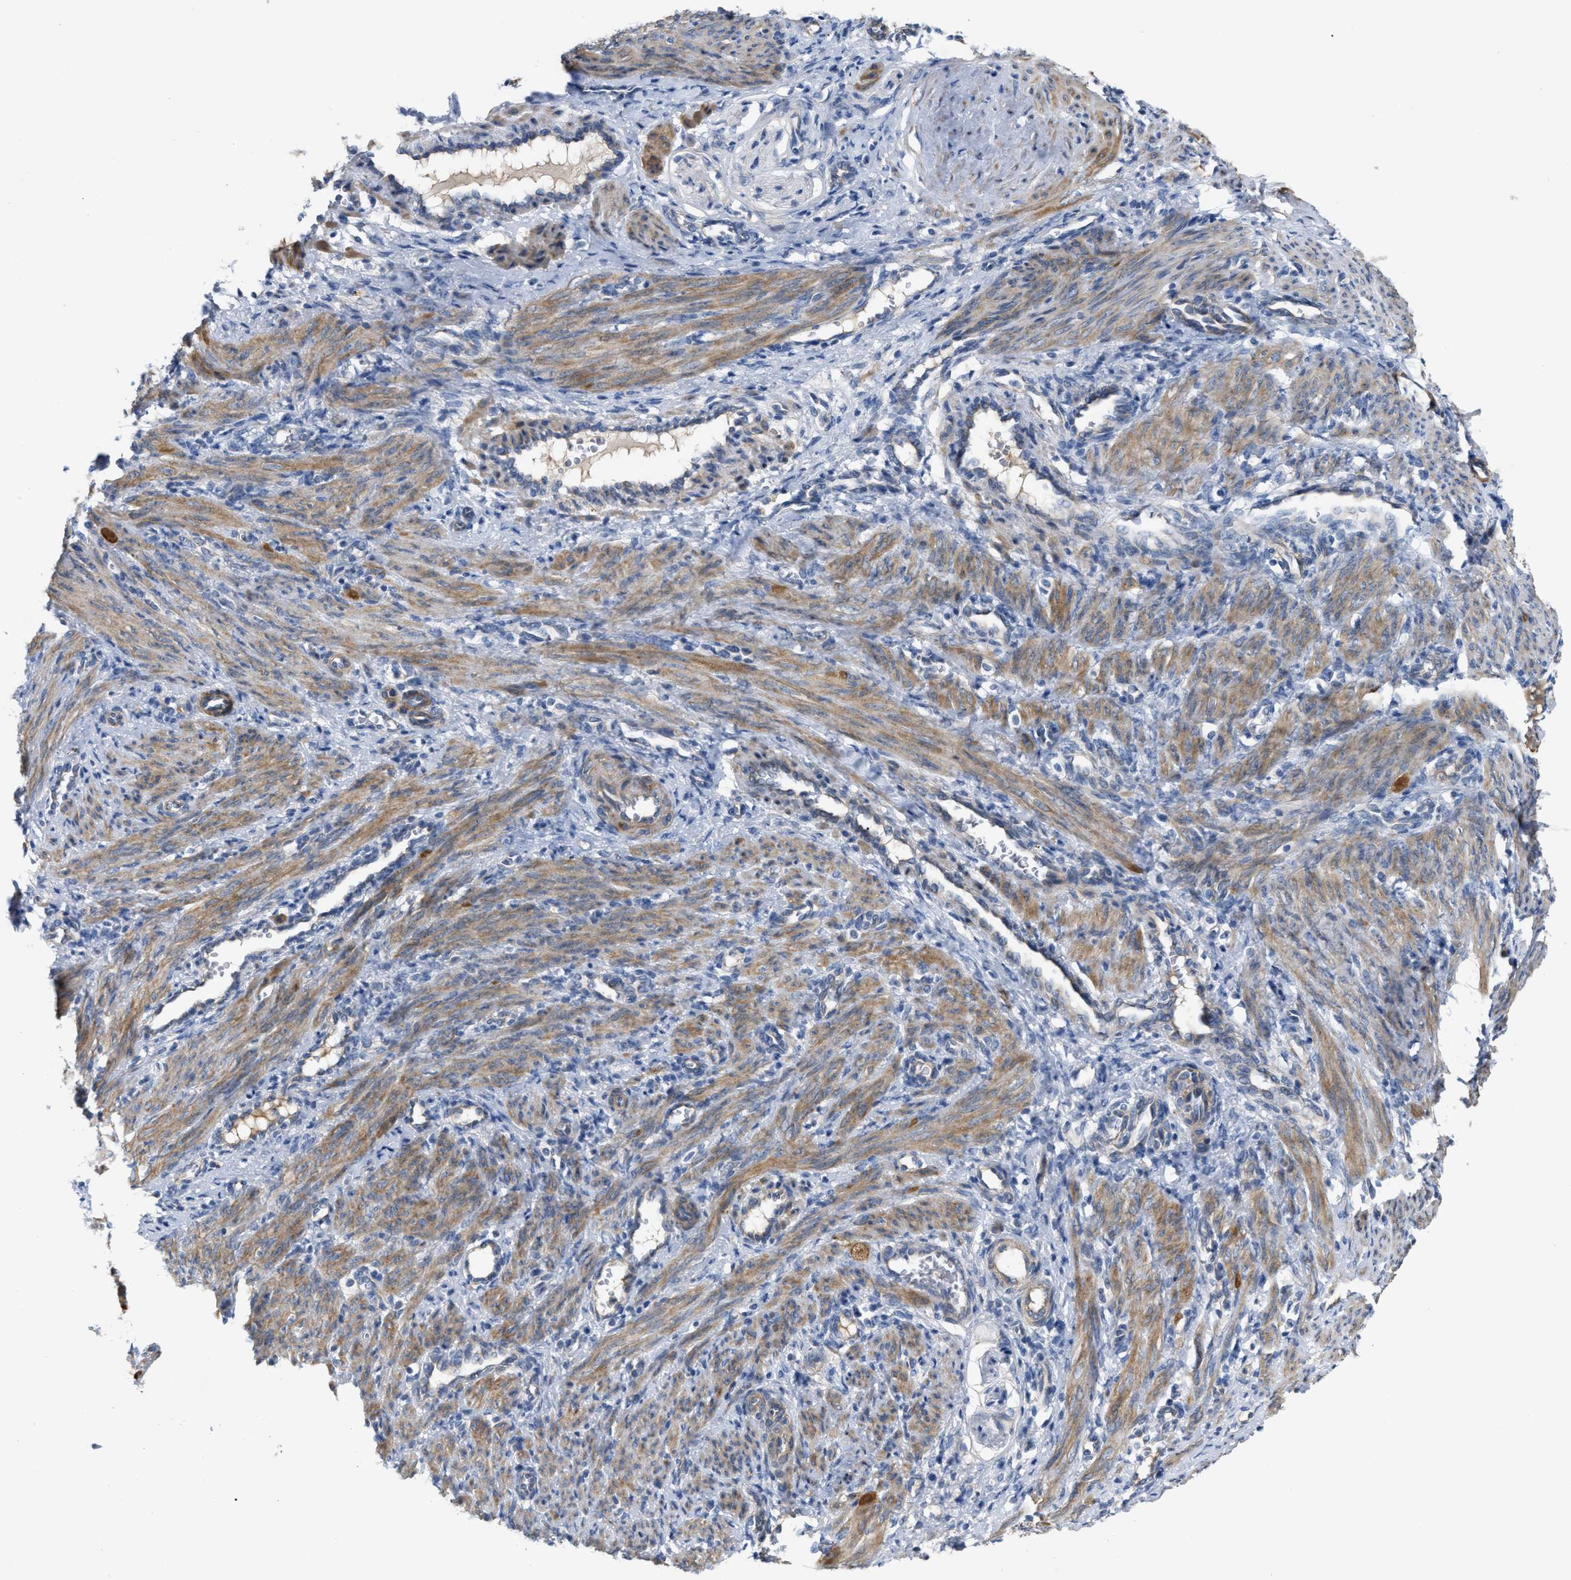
{"staining": {"intensity": "moderate", "quantity": ">75%", "location": "cytoplasmic/membranous"}, "tissue": "smooth muscle", "cell_type": "Smooth muscle cells", "image_type": "normal", "snomed": [{"axis": "morphology", "description": "Normal tissue, NOS"}, {"axis": "topography", "description": "Endometrium"}], "caption": "The image displays staining of normal smooth muscle, revealing moderate cytoplasmic/membranous protein positivity (brown color) within smooth muscle cells.", "gene": "DHX58", "patient": {"sex": "female", "age": 33}}